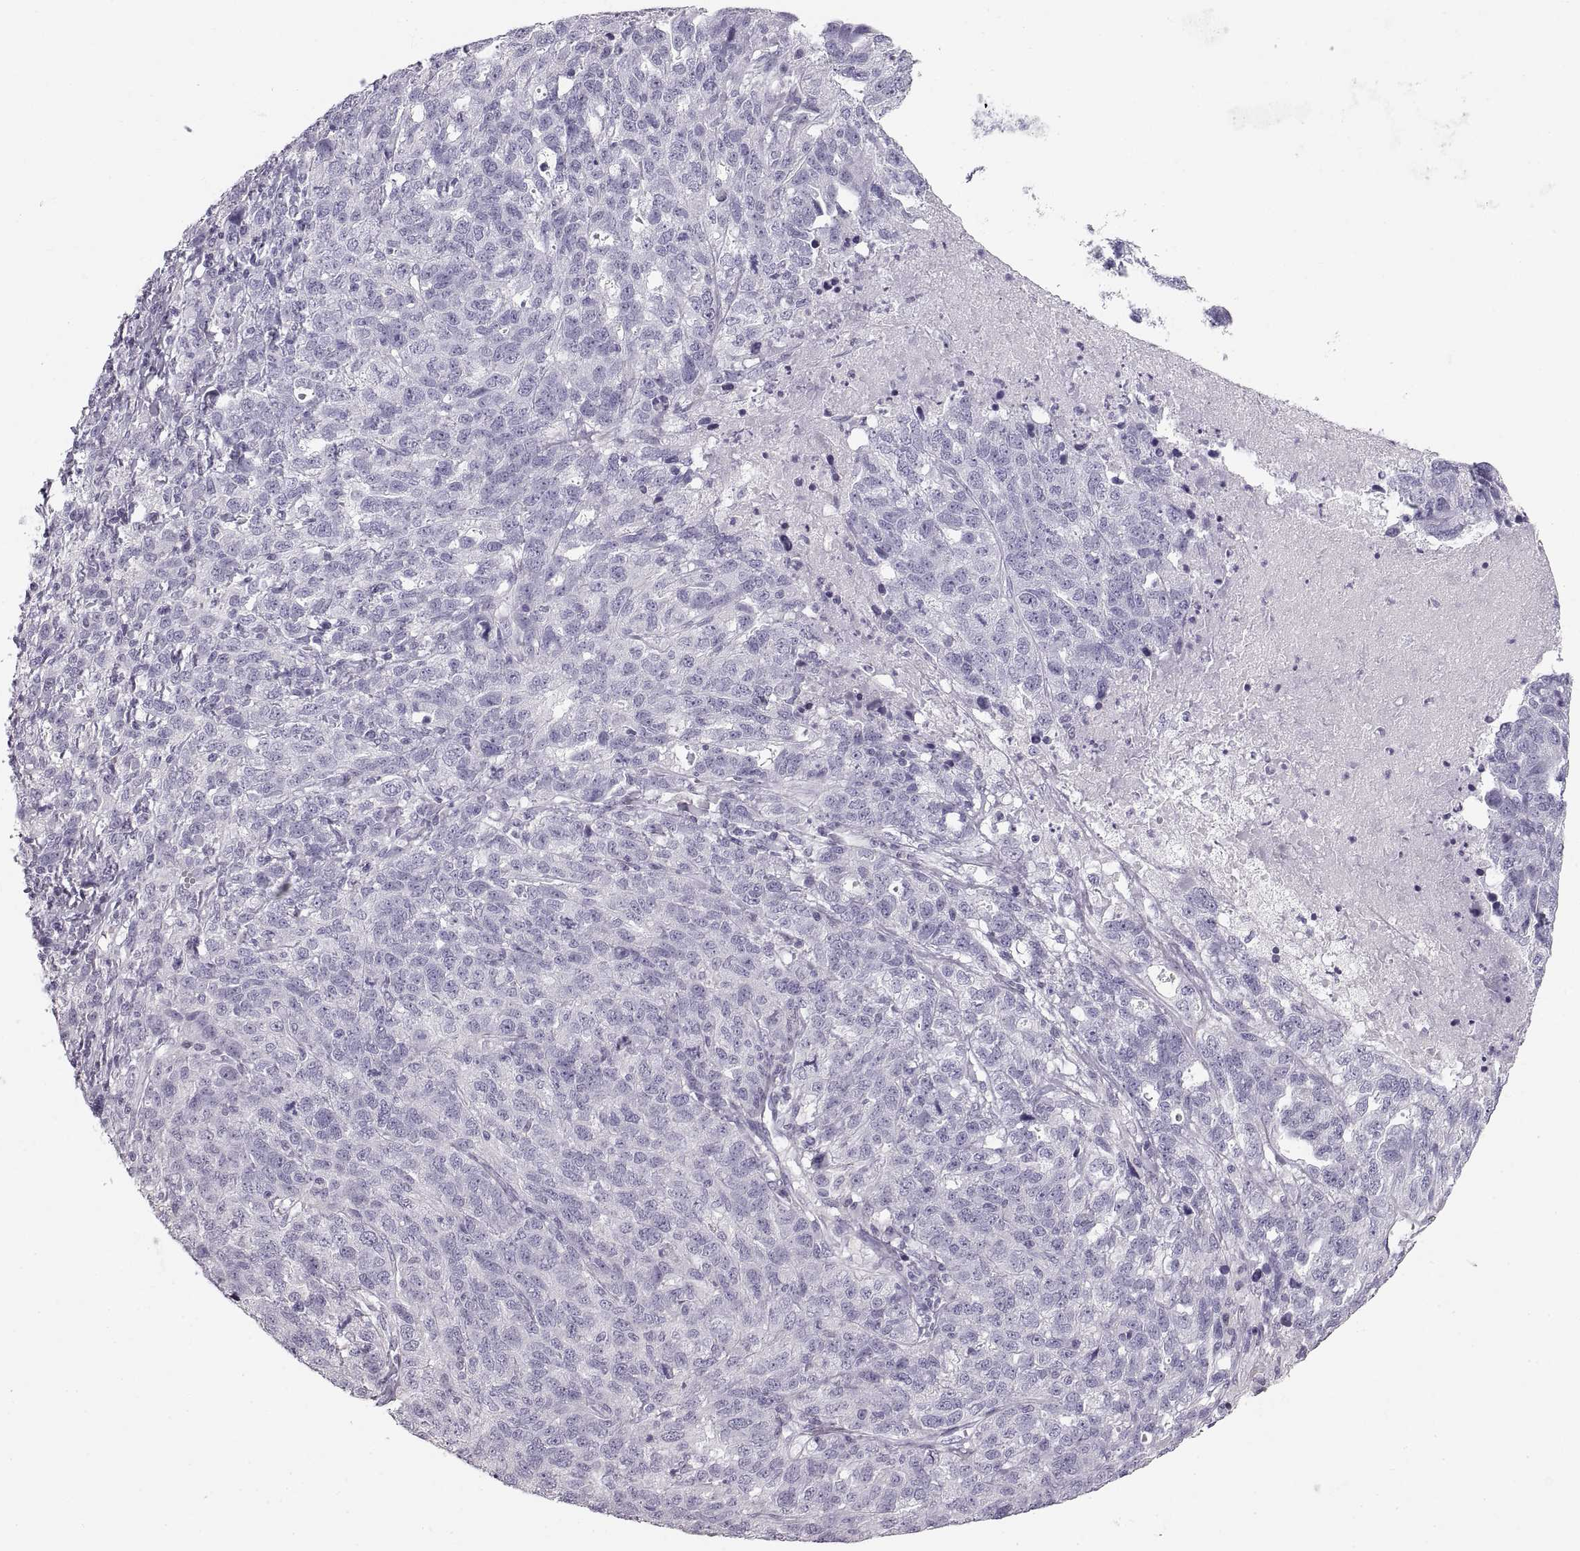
{"staining": {"intensity": "negative", "quantity": "none", "location": "none"}, "tissue": "ovarian cancer", "cell_type": "Tumor cells", "image_type": "cancer", "snomed": [{"axis": "morphology", "description": "Cystadenocarcinoma, serous, NOS"}, {"axis": "topography", "description": "Ovary"}], "caption": "A high-resolution photomicrograph shows IHC staining of ovarian cancer, which reveals no significant expression in tumor cells. (DAB immunohistochemistry (IHC) with hematoxylin counter stain).", "gene": "CRYAA", "patient": {"sex": "female", "age": 71}}